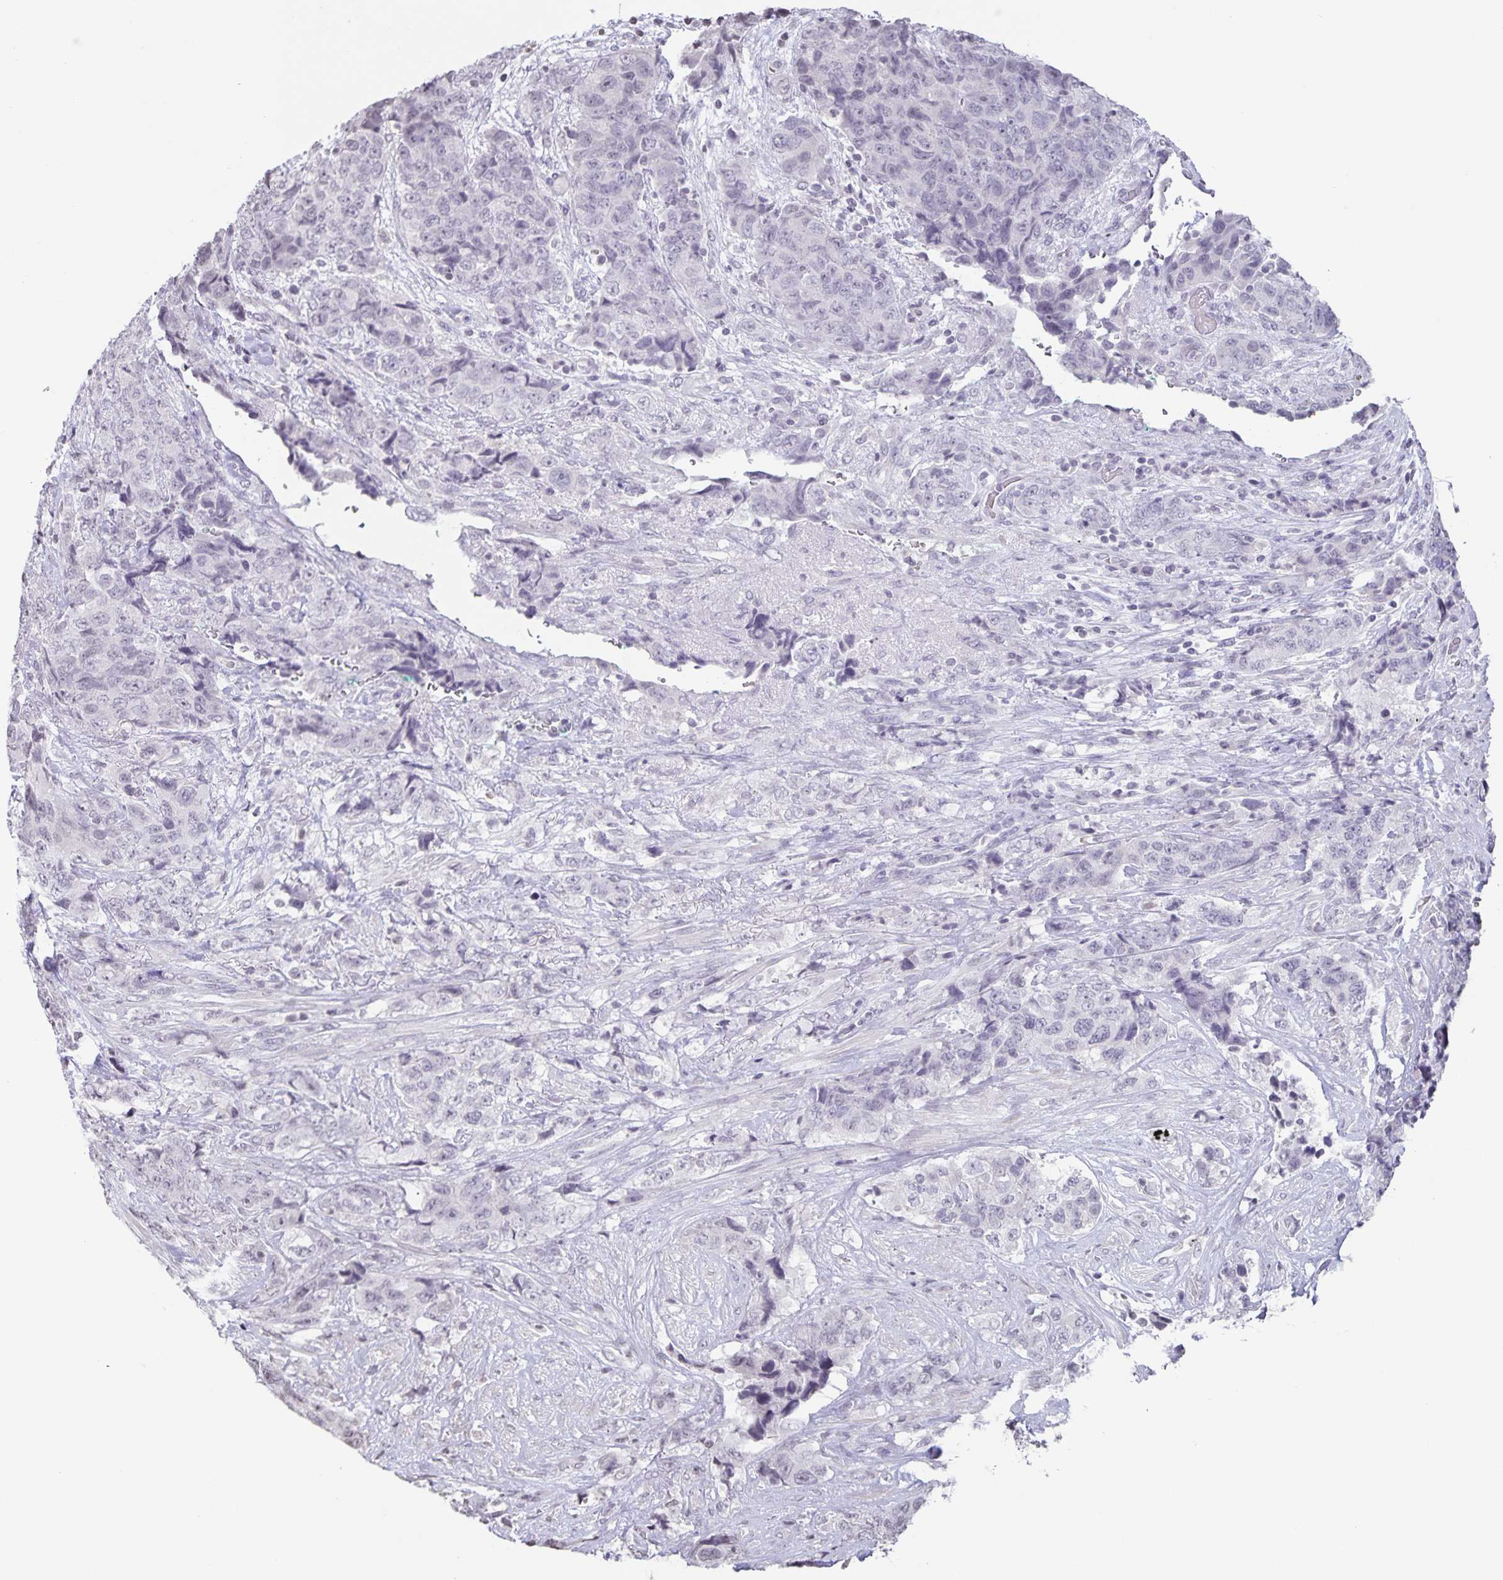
{"staining": {"intensity": "negative", "quantity": "none", "location": "none"}, "tissue": "urothelial cancer", "cell_type": "Tumor cells", "image_type": "cancer", "snomed": [{"axis": "morphology", "description": "Urothelial carcinoma, High grade"}, {"axis": "topography", "description": "Urinary bladder"}], "caption": "Immunohistochemistry (IHC) image of human urothelial cancer stained for a protein (brown), which exhibits no staining in tumor cells.", "gene": "AQP4", "patient": {"sex": "female", "age": 78}}